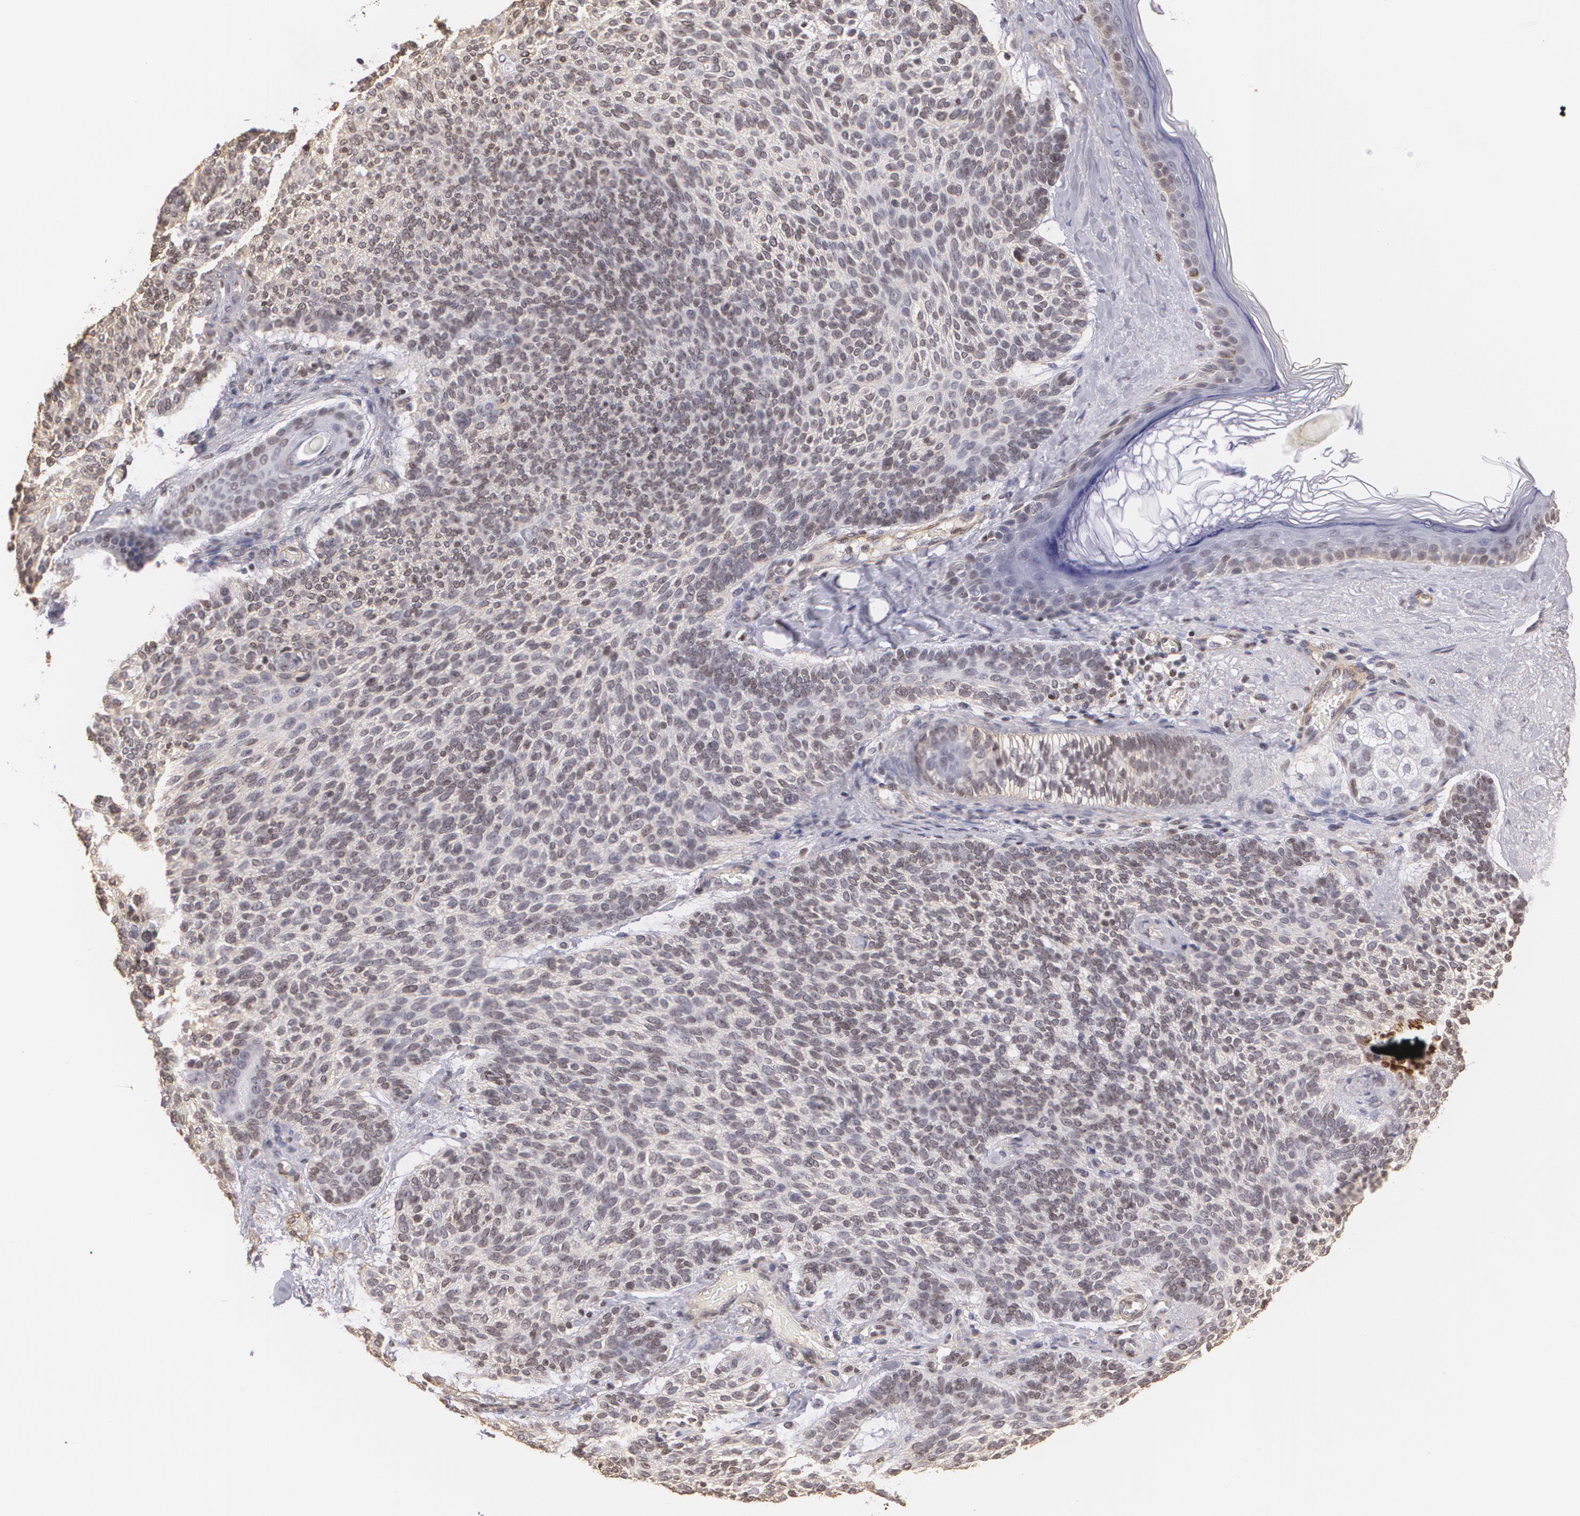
{"staining": {"intensity": "negative", "quantity": "none", "location": "none"}, "tissue": "skin cancer", "cell_type": "Tumor cells", "image_type": "cancer", "snomed": [{"axis": "morphology", "description": "Normal tissue, NOS"}, {"axis": "morphology", "description": "Basal cell carcinoma"}, {"axis": "topography", "description": "Skin"}], "caption": "Skin basal cell carcinoma stained for a protein using immunohistochemistry (IHC) exhibits no staining tumor cells.", "gene": "VAMP1", "patient": {"sex": "female", "age": 70}}